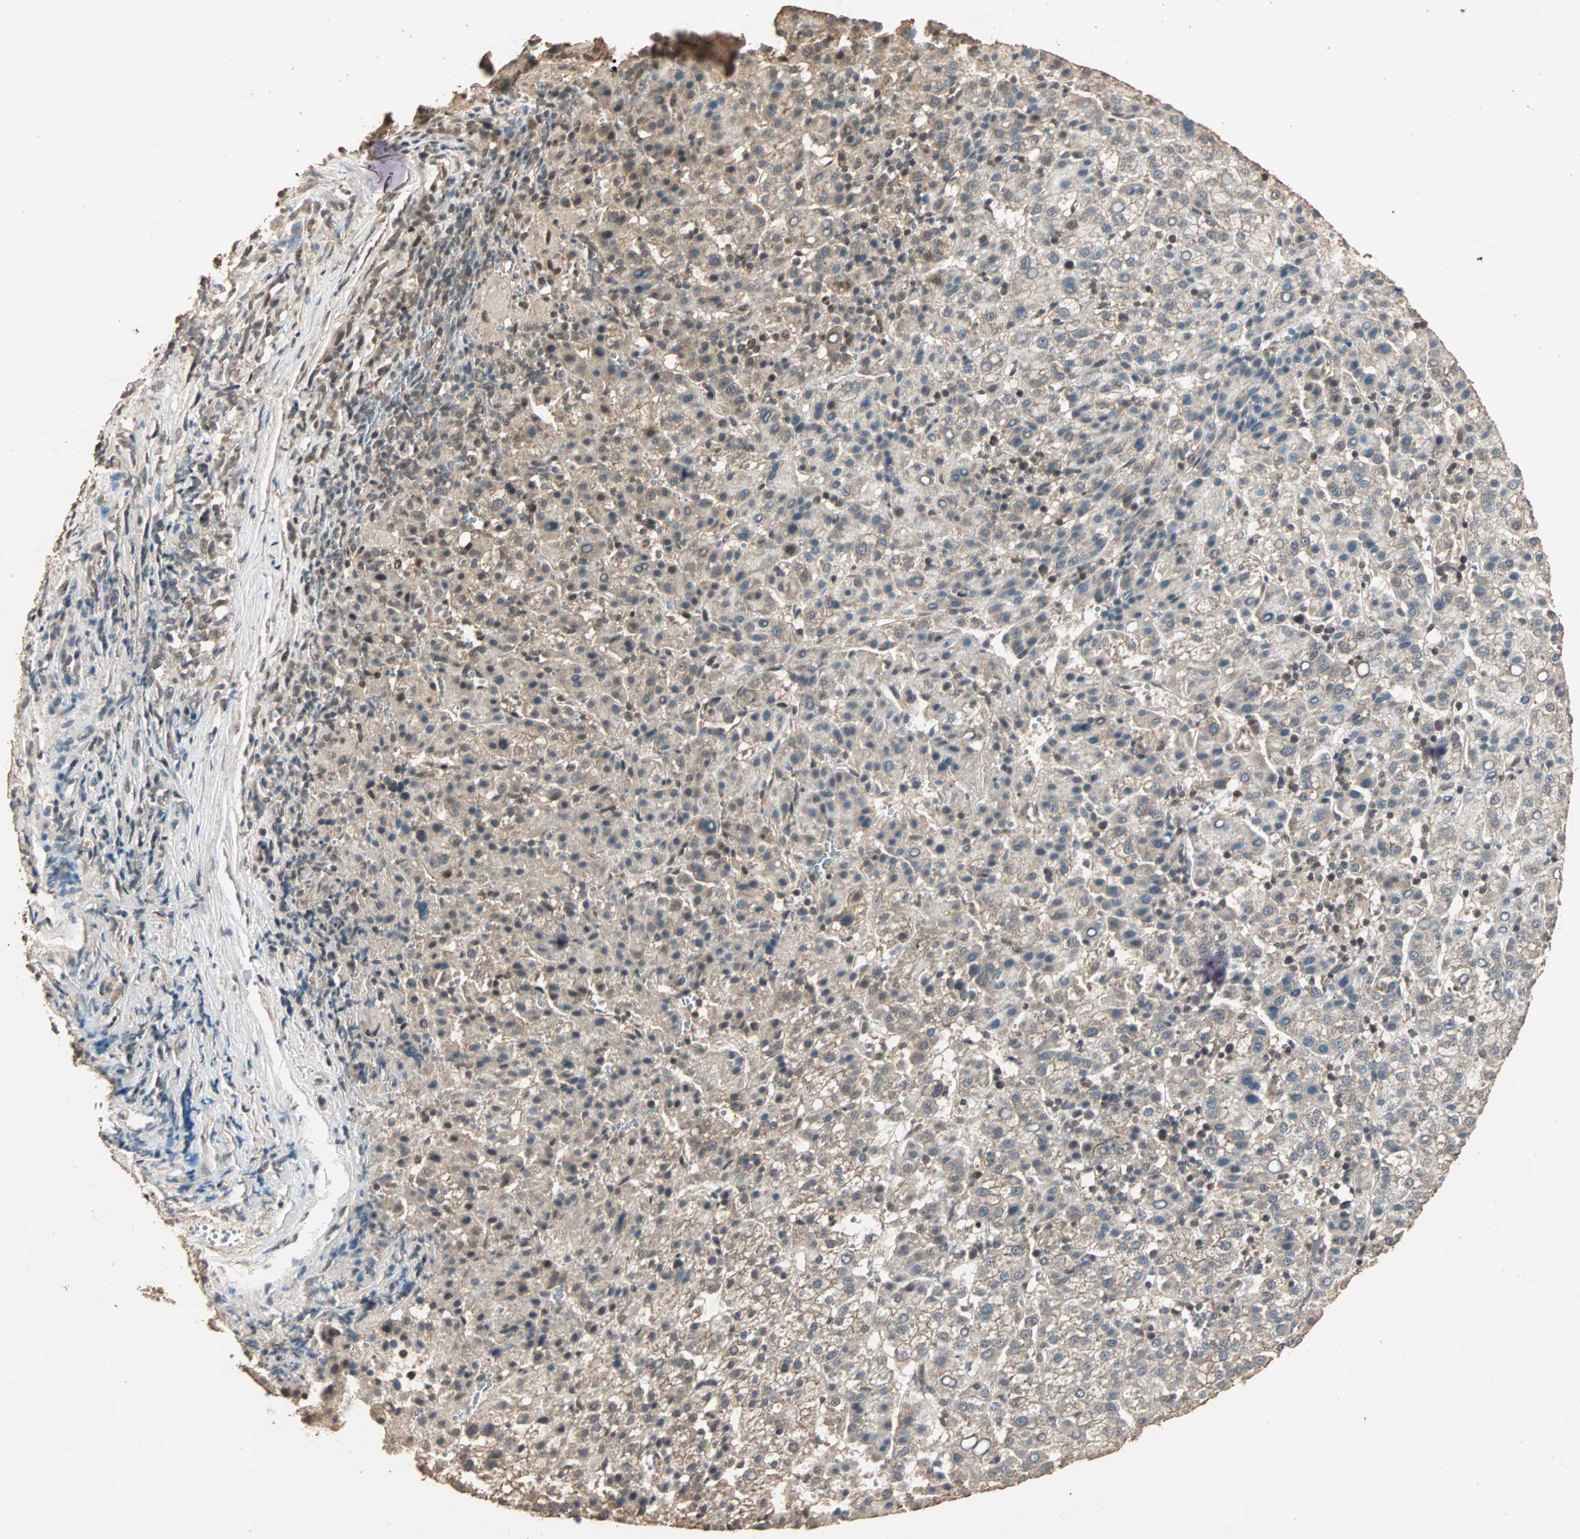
{"staining": {"intensity": "weak", "quantity": ">75%", "location": "cytoplasmic/membranous"}, "tissue": "liver cancer", "cell_type": "Tumor cells", "image_type": "cancer", "snomed": [{"axis": "morphology", "description": "Carcinoma, Hepatocellular, NOS"}, {"axis": "topography", "description": "Liver"}], "caption": "Protein expression analysis of human liver cancer (hepatocellular carcinoma) reveals weak cytoplasmic/membranous positivity in approximately >75% of tumor cells. The protein is stained brown, and the nuclei are stained in blue (DAB (3,3'-diaminobenzidine) IHC with brightfield microscopy, high magnification).", "gene": "ZBTB33", "patient": {"sex": "female", "age": 58}}